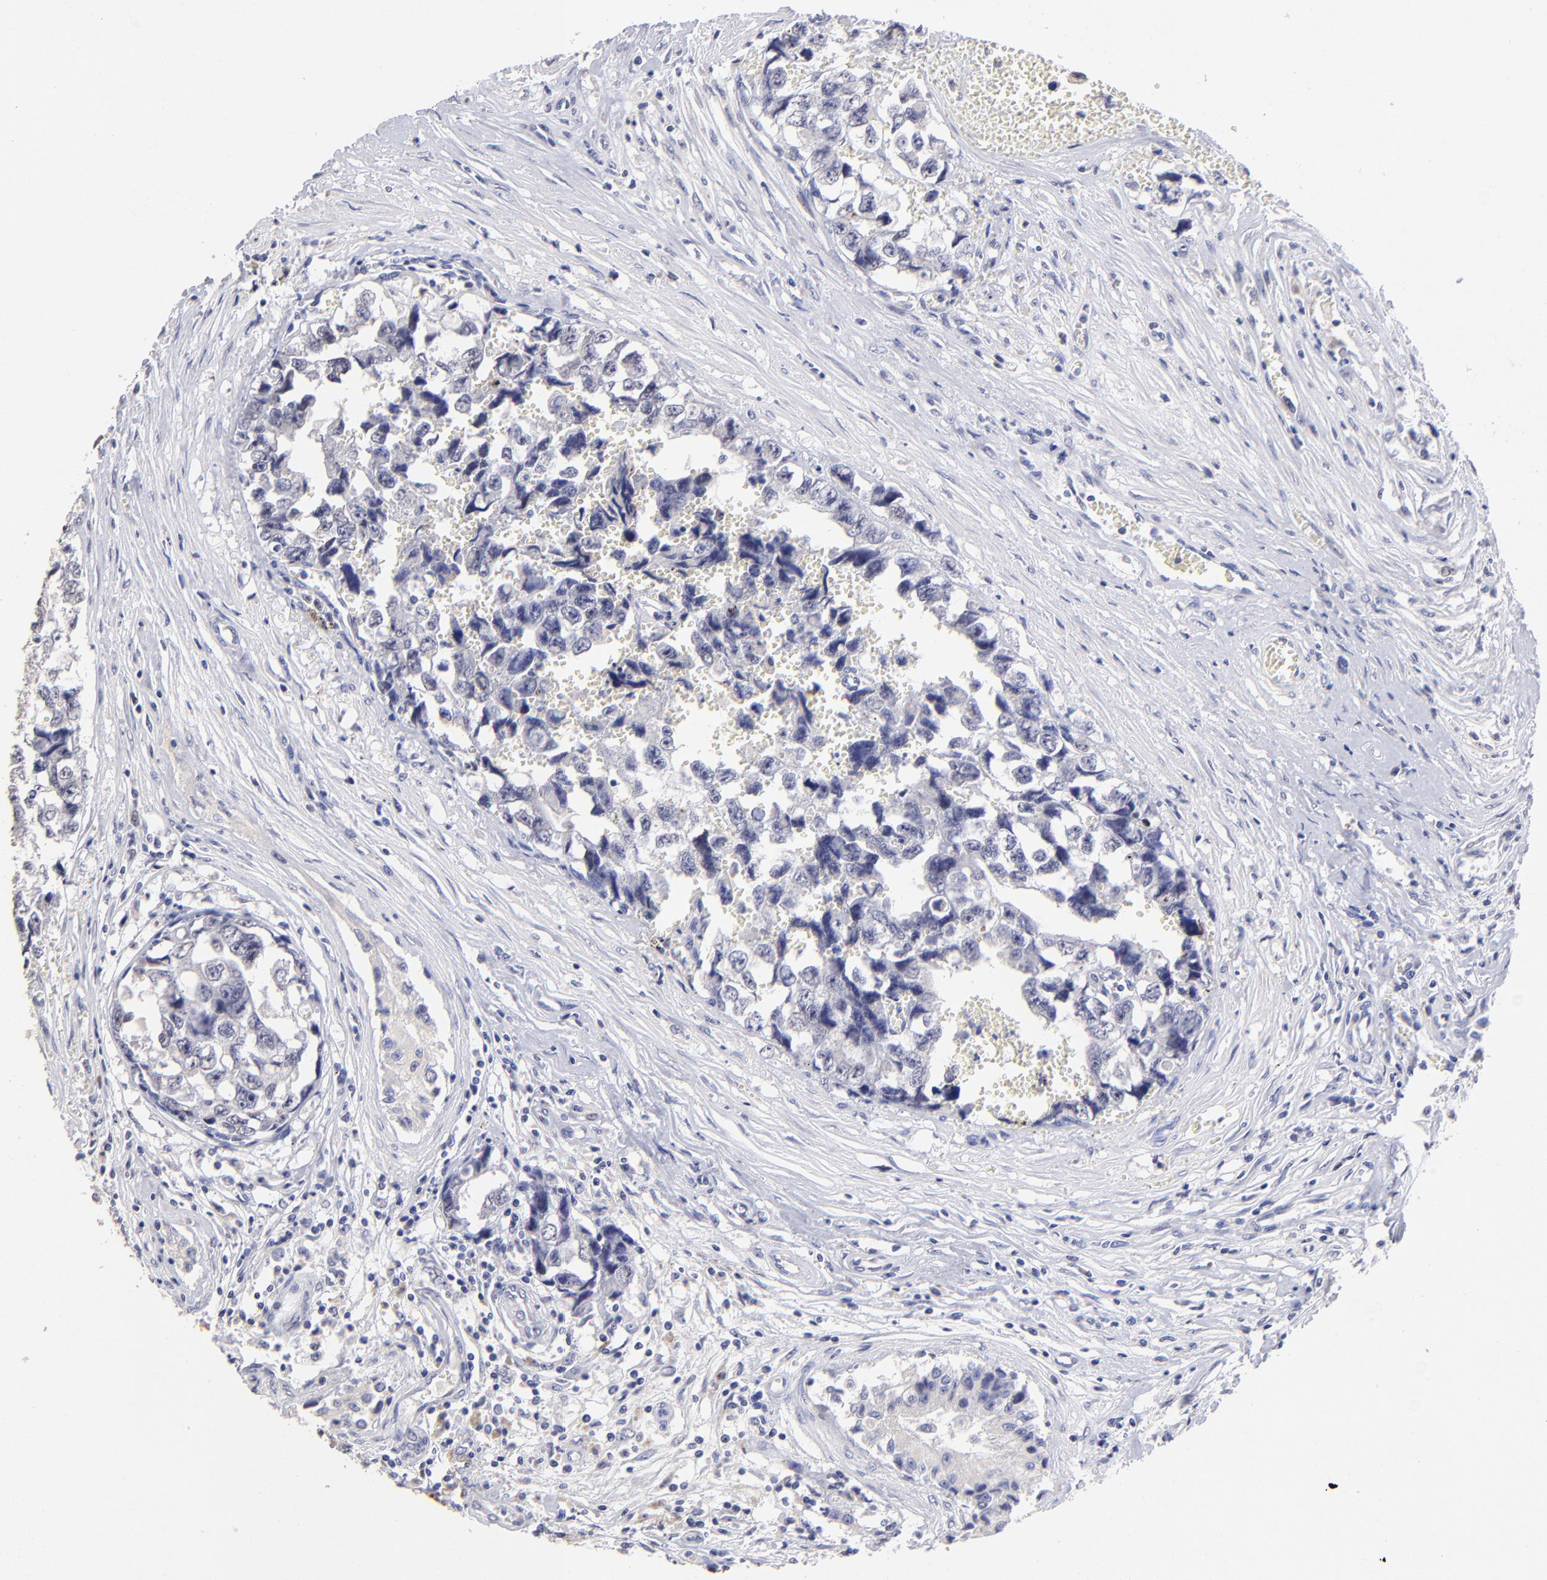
{"staining": {"intensity": "negative", "quantity": "none", "location": "none"}, "tissue": "testis cancer", "cell_type": "Tumor cells", "image_type": "cancer", "snomed": [{"axis": "morphology", "description": "Carcinoma, Embryonal, NOS"}, {"axis": "topography", "description": "Testis"}], "caption": "Photomicrograph shows no protein positivity in tumor cells of testis cancer (embryonal carcinoma) tissue.", "gene": "DNMT1", "patient": {"sex": "male", "age": 31}}